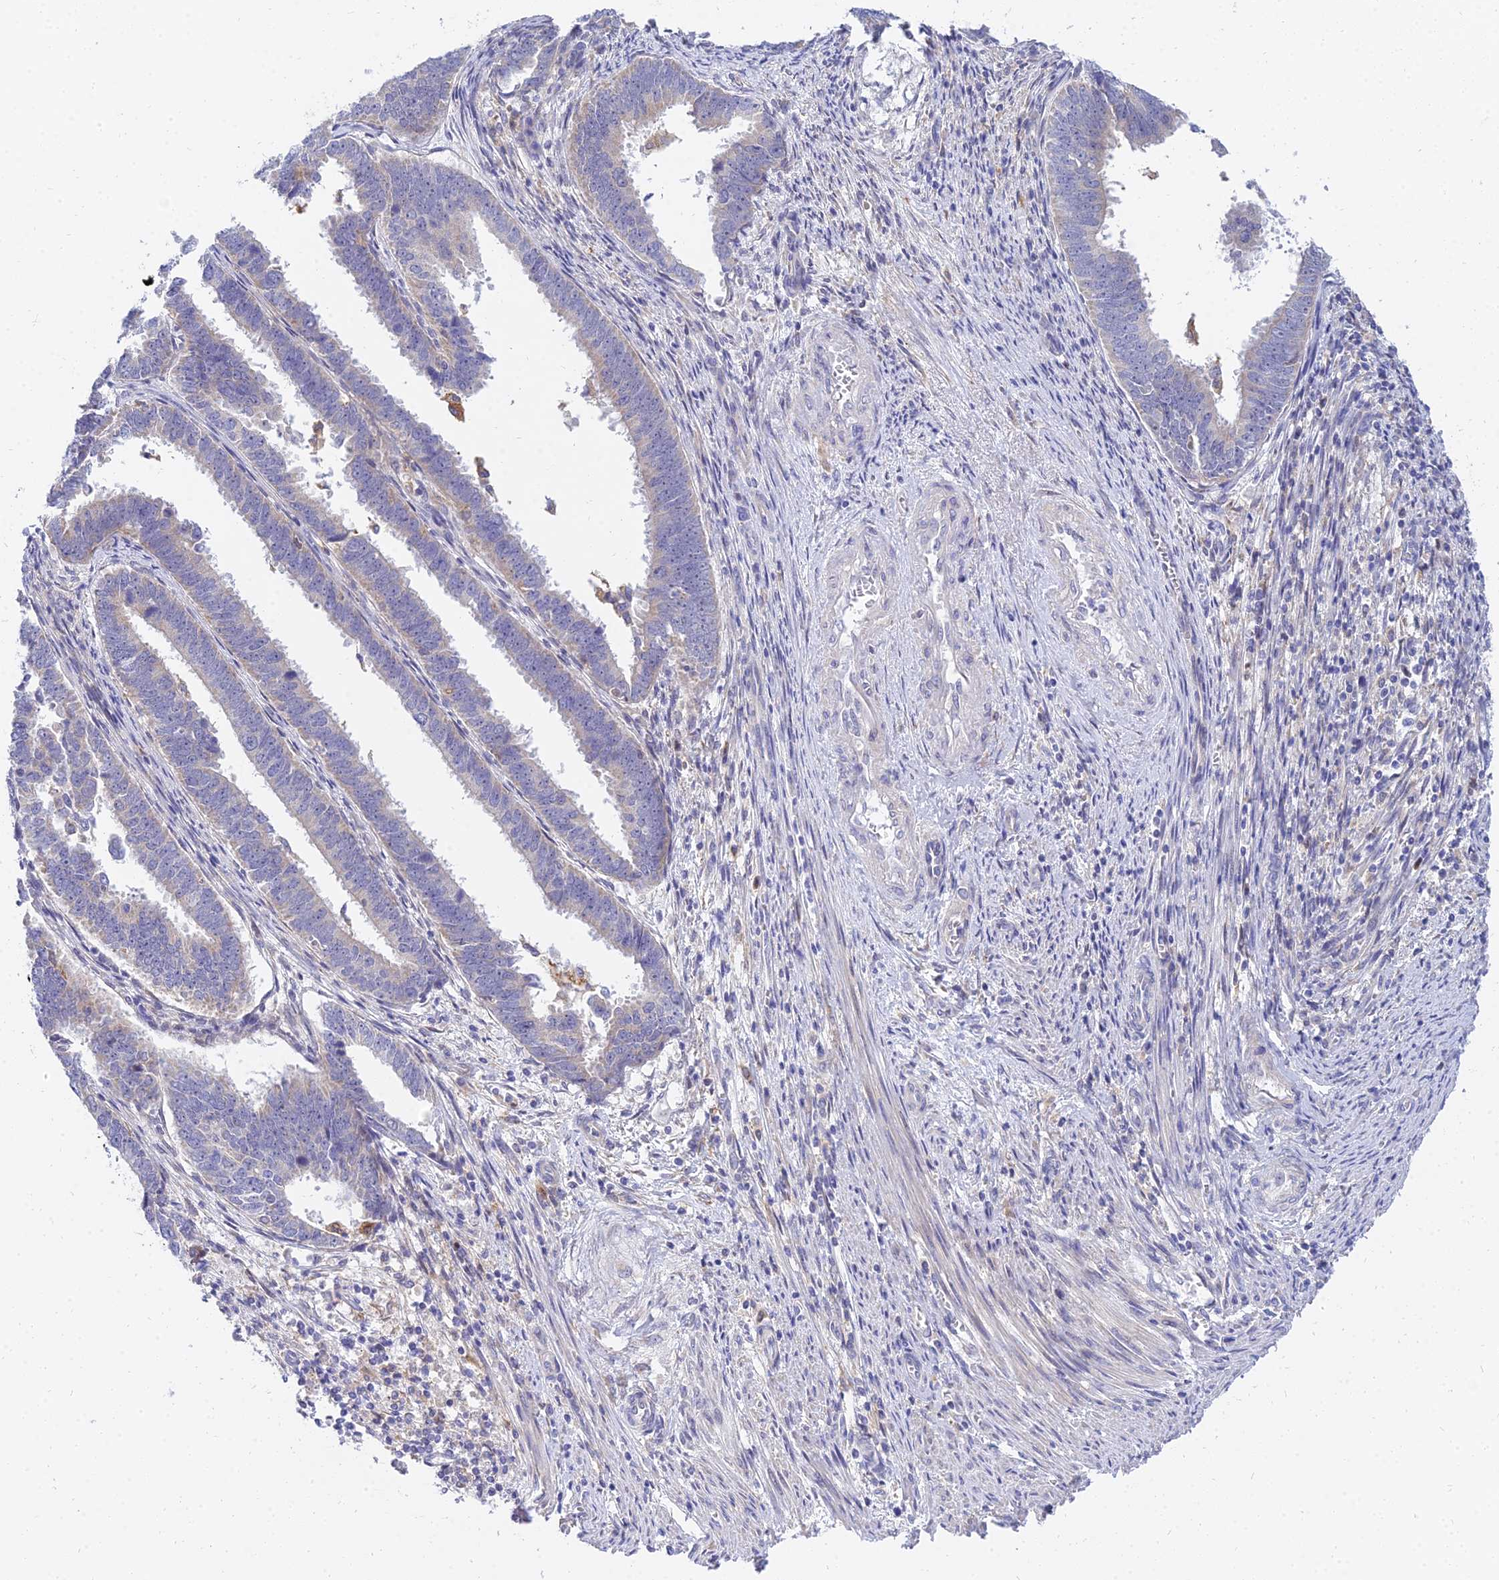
{"staining": {"intensity": "weak", "quantity": "<25%", "location": "cytoplasmic/membranous"}, "tissue": "endometrial cancer", "cell_type": "Tumor cells", "image_type": "cancer", "snomed": [{"axis": "morphology", "description": "Adenocarcinoma, NOS"}, {"axis": "topography", "description": "Endometrium"}], "caption": "Immunohistochemistry histopathology image of human endometrial cancer stained for a protein (brown), which shows no staining in tumor cells.", "gene": "ARL8B", "patient": {"sex": "female", "age": 75}}